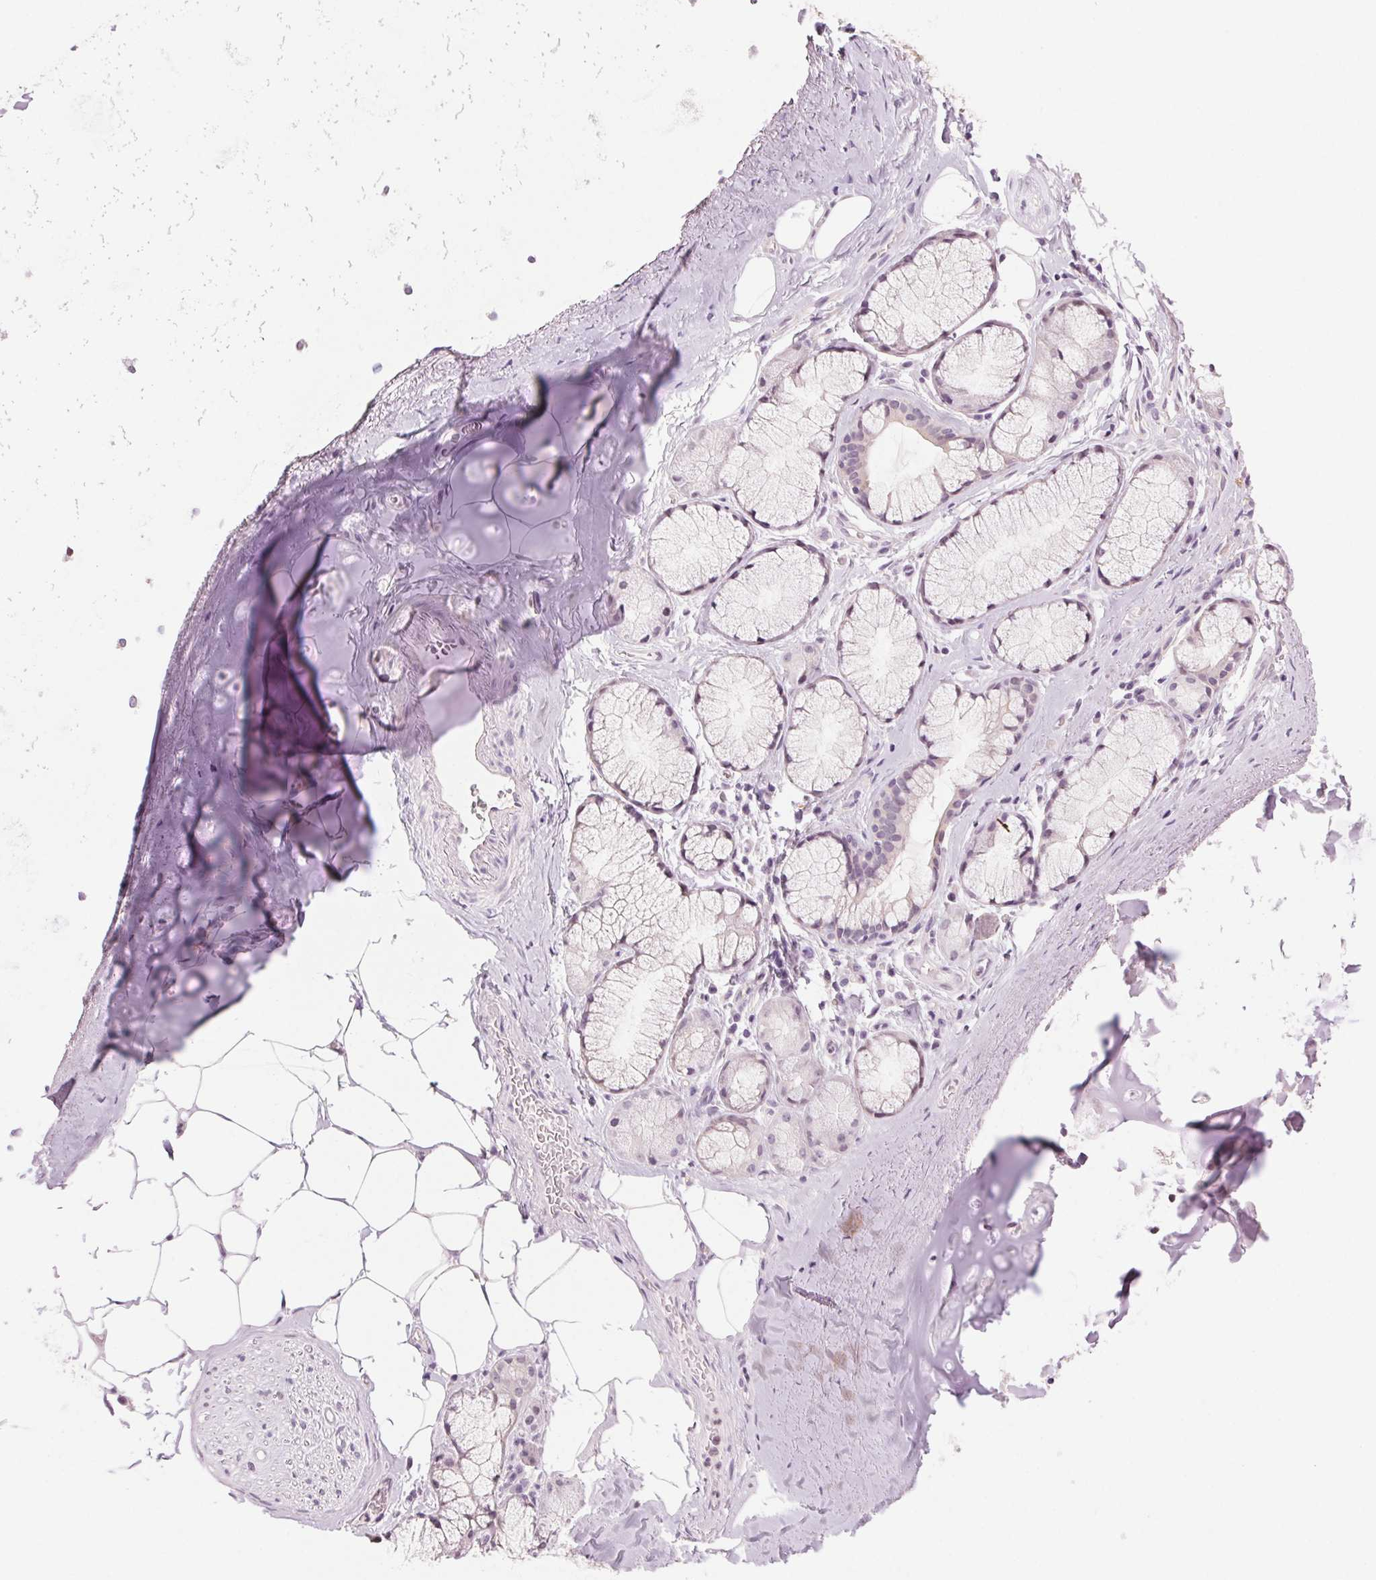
{"staining": {"intensity": "negative", "quantity": "none", "location": "none"}, "tissue": "adipose tissue", "cell_type": "Adipocytes", "image_type": "normal", "snomed": [{"axis": "morphology", "description": "Normal tissue, NOS"}, {"axis": "topography", "description": "Bronchus"}, {"axis": "topography", "description": "Lung"}], "caption": "Immunohistochemistry (IHC) histopathology image of normal human adipose tissue stained for a protein (brown), which shows no expression in adipocytes.", "gene": "MPO", "patient": {"sex": "female", "age": 57}}